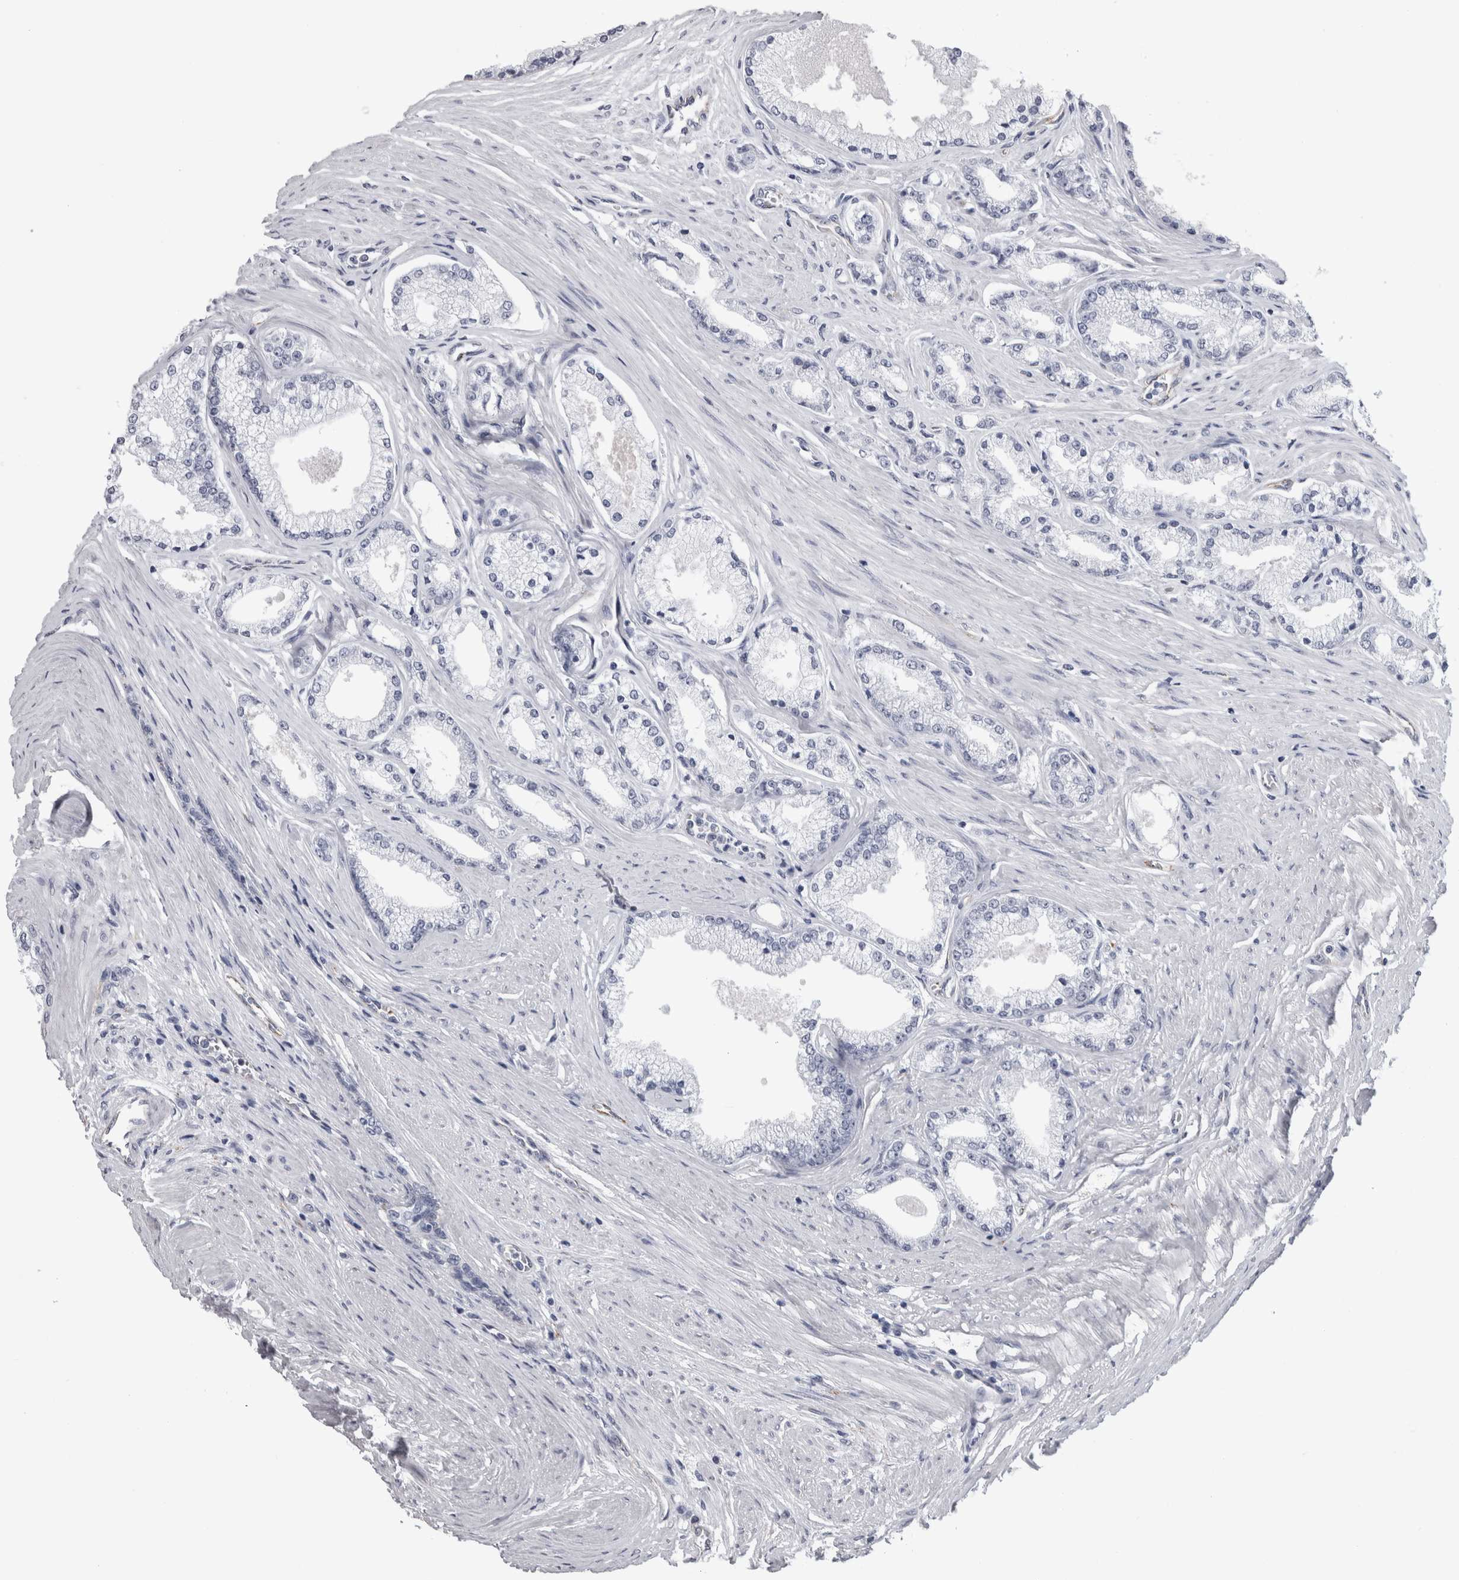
{"staining": {"intensity": "negative", "quantity": "none", "location": "none"}, "tissue": "prostate cancer", "cell_type": "Tumor cells", "image_type": "cancer", "snomed": [{"axis": "morphology", "description": "Adenocarcinoma, High grade"}, {"axis": "topography", "description": "Prostate"}], "caption": "Tumor cells are negative for protein expression in human prostate cancer.", "gene": "ACOT7", "patient": {"sex": "male", "age": 71}}